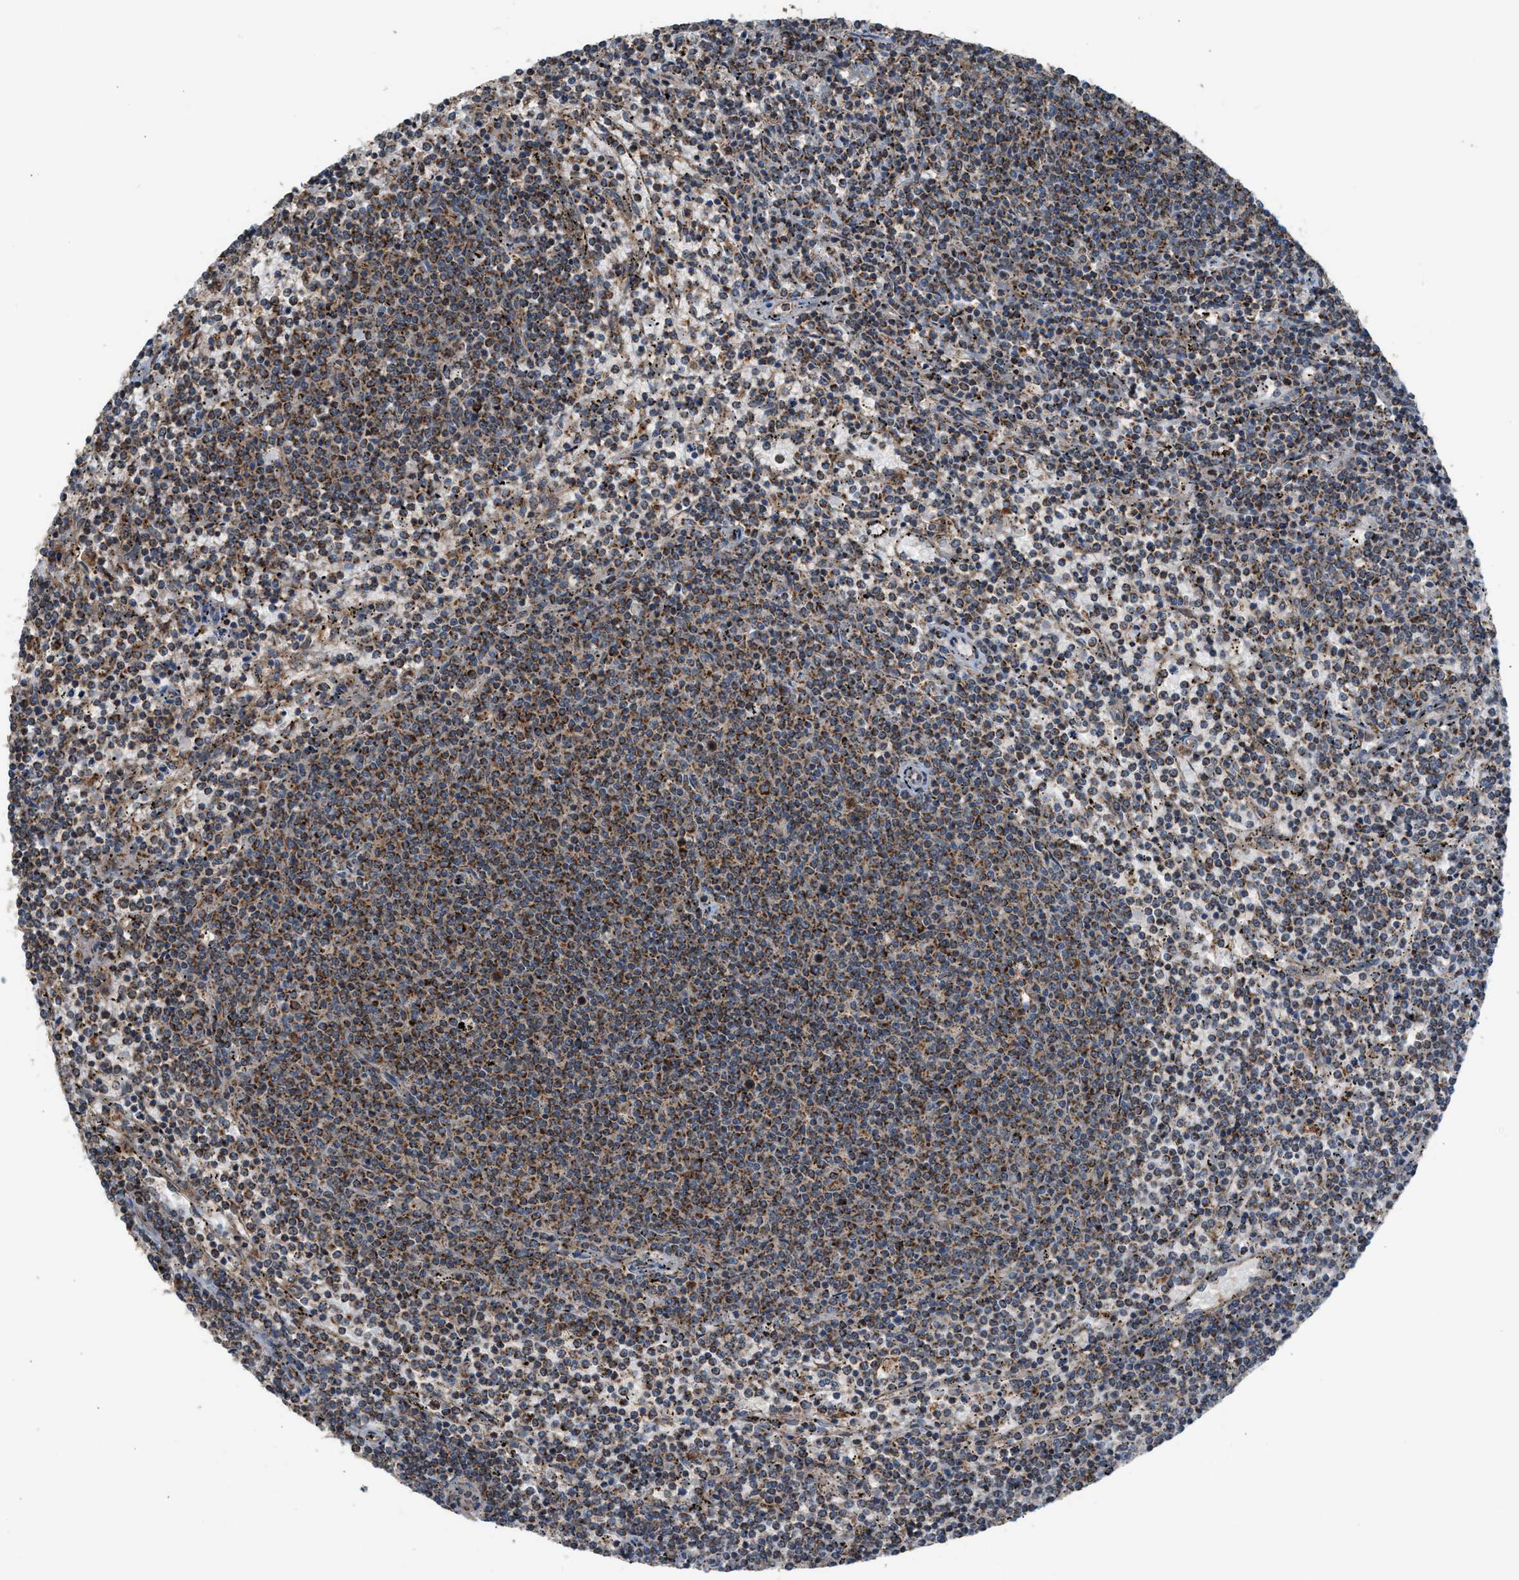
{"staining": {"intensity": "moderate", "quantity": ">75%", "location": "cytoplasmic/membranous"}, "tissue": "lymphoma", "cell_type": "Tumor cells", "image_type": "cancer", "snomed": [{"axis": "morphology", "description": "Malignant lymphoma, non-Hodgkin's type, Low grade"}, {"axis": "topography", "description": "Spleen"}], "caption": "High-power microscopy captured an immunohistochemistry (IHC) photomicrograph of malignant lymphoma, non-Hodgkin's type (low-grade), revealing moderate cytoplasmic/membranous positivity in about >75% of tumor cells.", "gene": "SGSM2", "patient": {"sex": "female", "age": 50}}